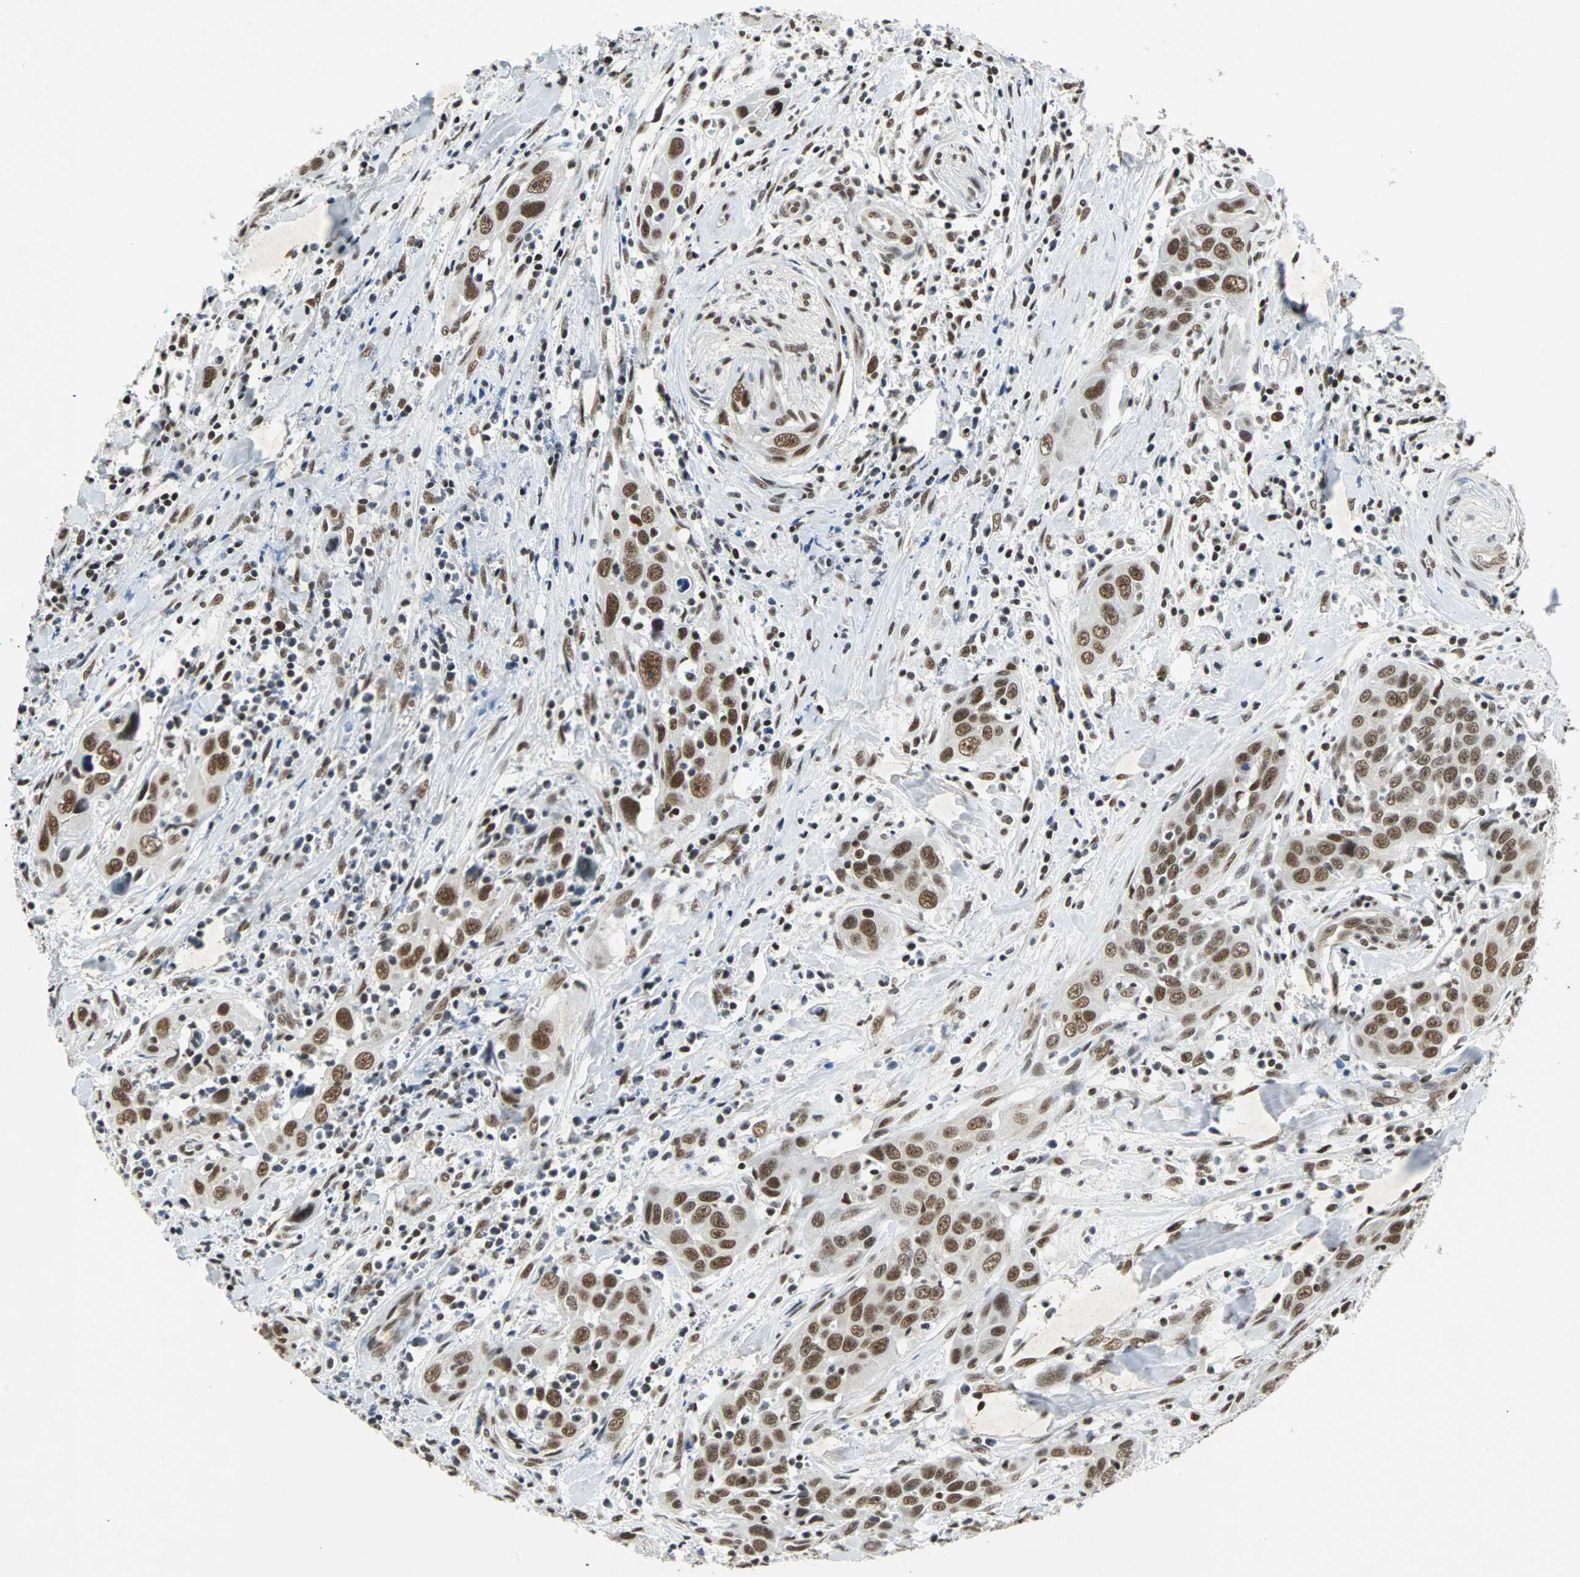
{"staining": {"intensity": "strong", "quantity": ">75%", "location": "nuclear"}, "tissue": "head and neck cancer", "cell_type": "Tumor cells", "image_type": "cancer", "snomed": [{"axis": "morphology", "description": "Squamous cell carcinoma, NOS"}, {"axis": "topography", "description": "Oral tissue"}, {"axis": "topography", "description": "Head-Neck"}], "caption": "Immunohistochemistry (IHC) micrograph of neoplastic tissue: head and neck squamous cell carcinoma stained using immunohistochemistry (IHC) shows high levels of strong protein expression localized specifically in the nuclear of tumor cells, appearing as a nuclear brown color.", "gene": "GATAD2A", "patient": {"sex": "female", "age": 50}}